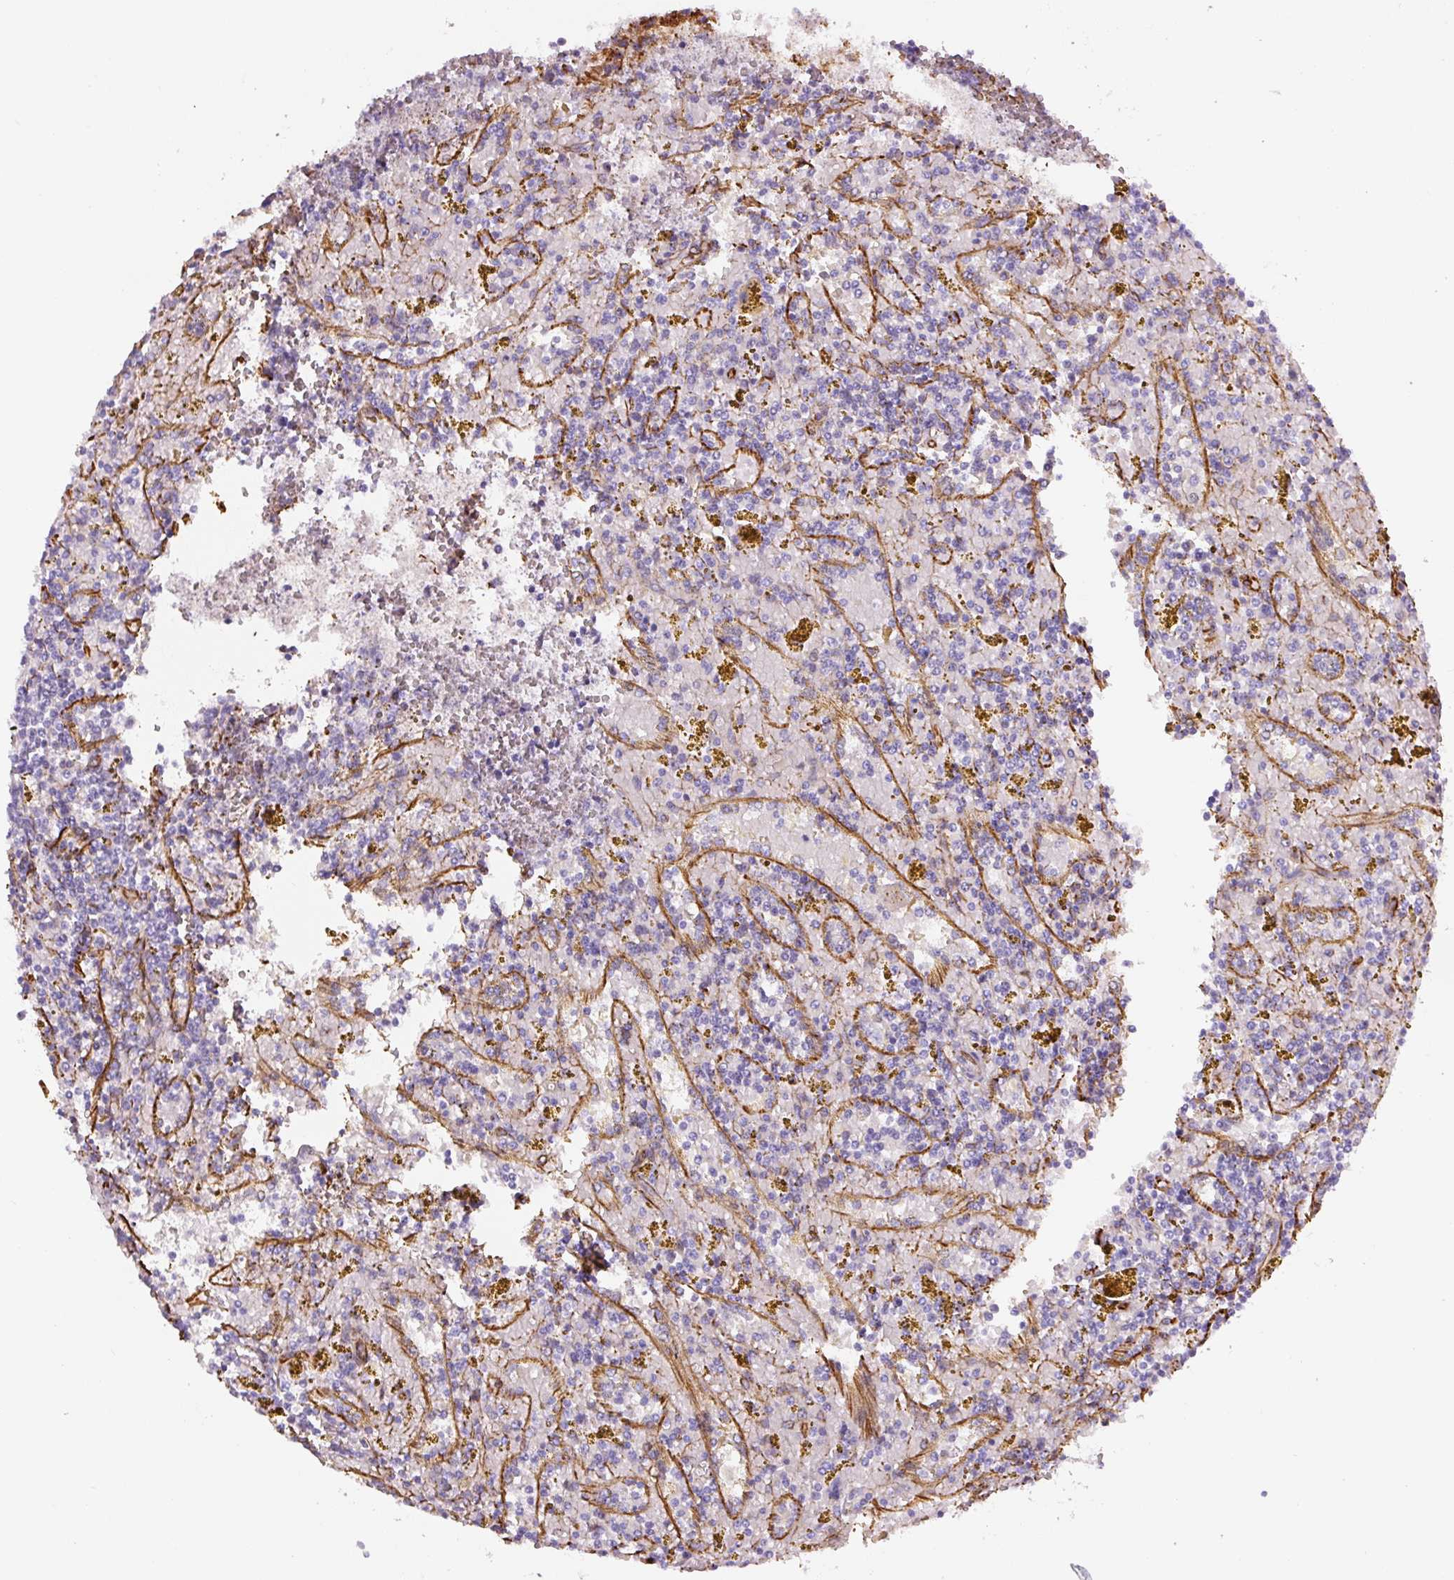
{"staining": {"intensity": "negative", "quantity": "none", "location": "none"}, "tissue": "lymphoma", "cell_type": "Tumor cells", "image_type": "cancer", "snomed": [{"axis": "morphology", "description": "Malignant lymphoma, non-Hodgkin's type, Low grade"}, {"axis": "topography", "description": "Spleen"}, {"axis": "topography", "description": "Lymph node"}], "caption": "Image shows no significant protein expression in tumor cells of lymphoma.", "gene": "NES", "patient": {"sex": "female", "age": 66}}